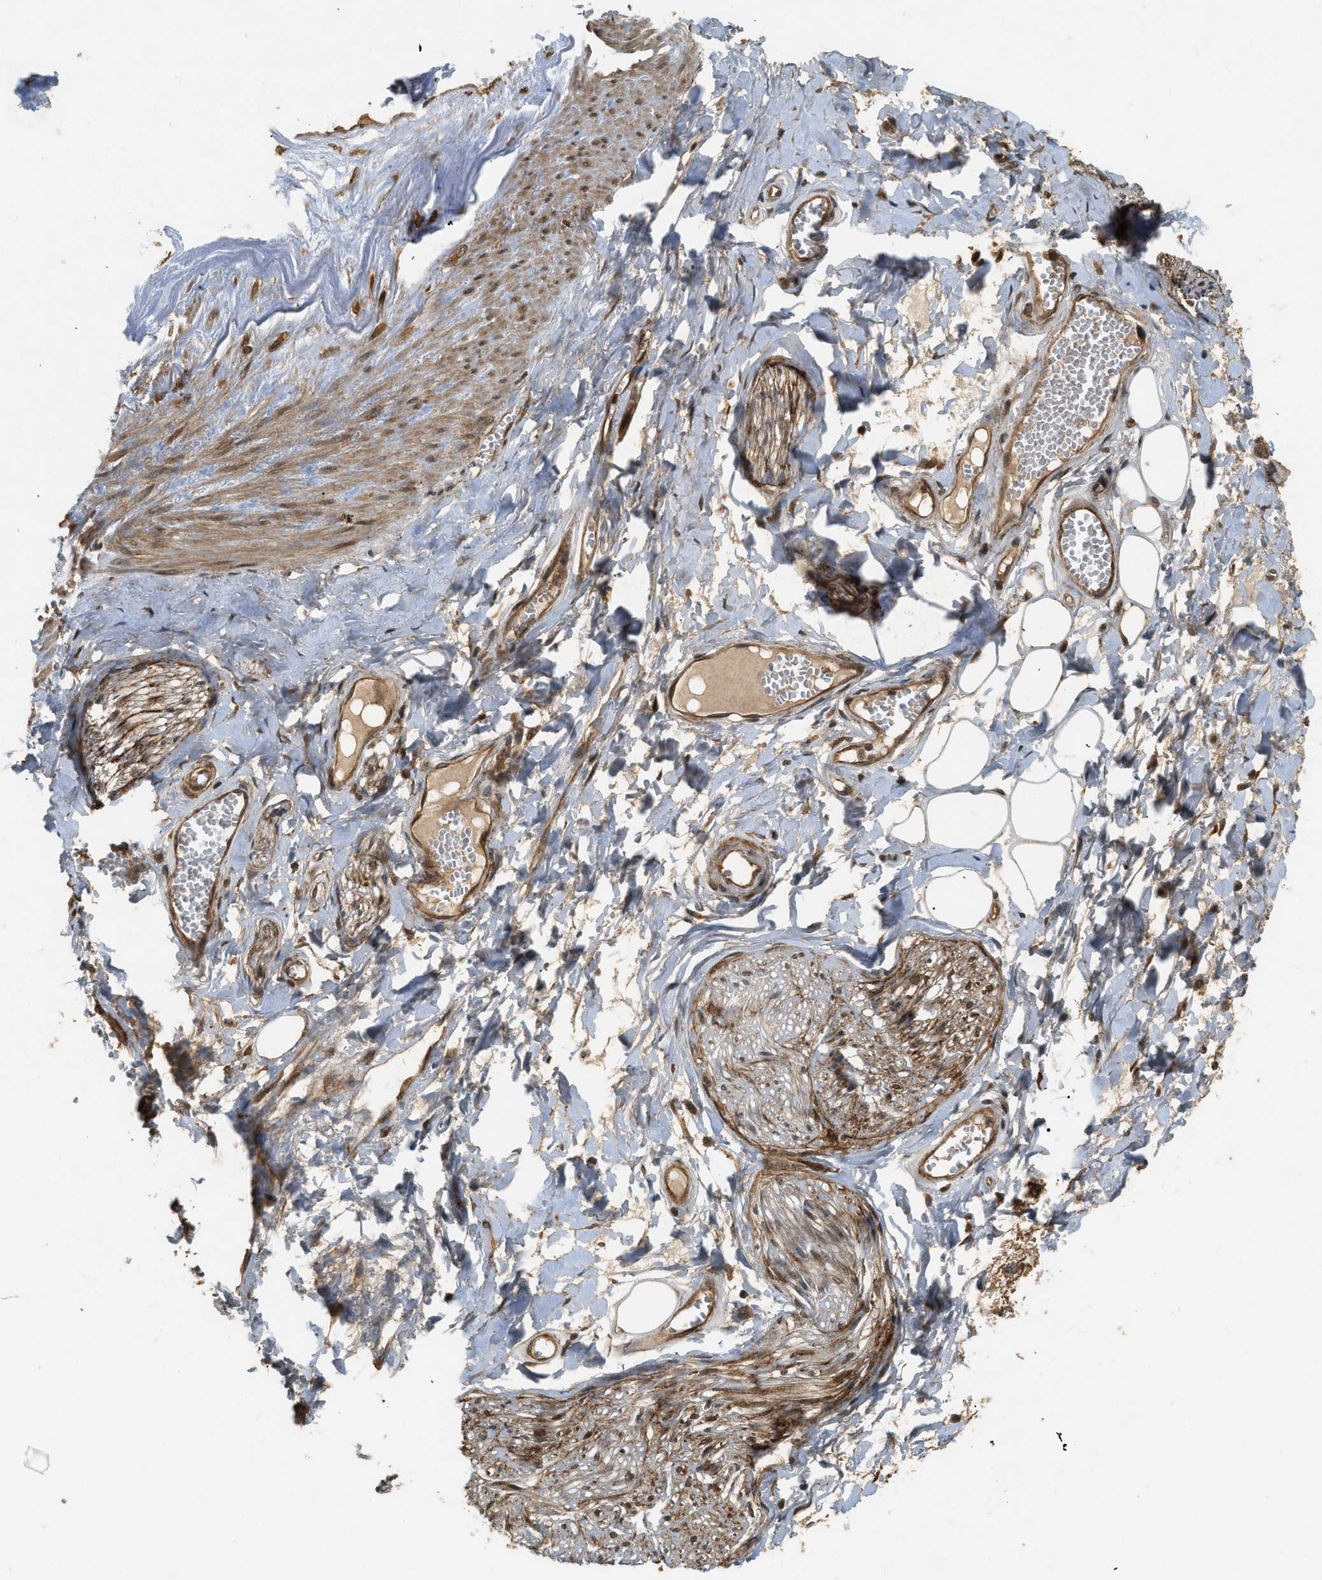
{"staining": {"intensity": "moderate", "quantity": ">75%", "location": "cytoplasmic/membranous,nuclear"}, "tissue": "adipose tissue", "cell_type": "Adipocytes", "image_type": "normal", "snomed": [{"axis": "morphology", "description": "Normal tissue, NOS"}, {"axis": "morphology", "description": "Inflammation, NOS"}, {"axis": "topography", "description": "Salivary gland"}, {"axis": "topography", "description": "Peripheral nerve tissue"}], "caption": "IHC photomicrograph of normal adipose tissue: human adipose tissue stained using IHC reveals medium levels of moderate protein expression localized specifically in the cytoplasmic/membranous,nuclear of adipocytes, appearing as a cytoplasmic/membranous,nuclear brown color.", "gene": "EIF2AK3", "patient": {"sex": "female", "age": 75}}